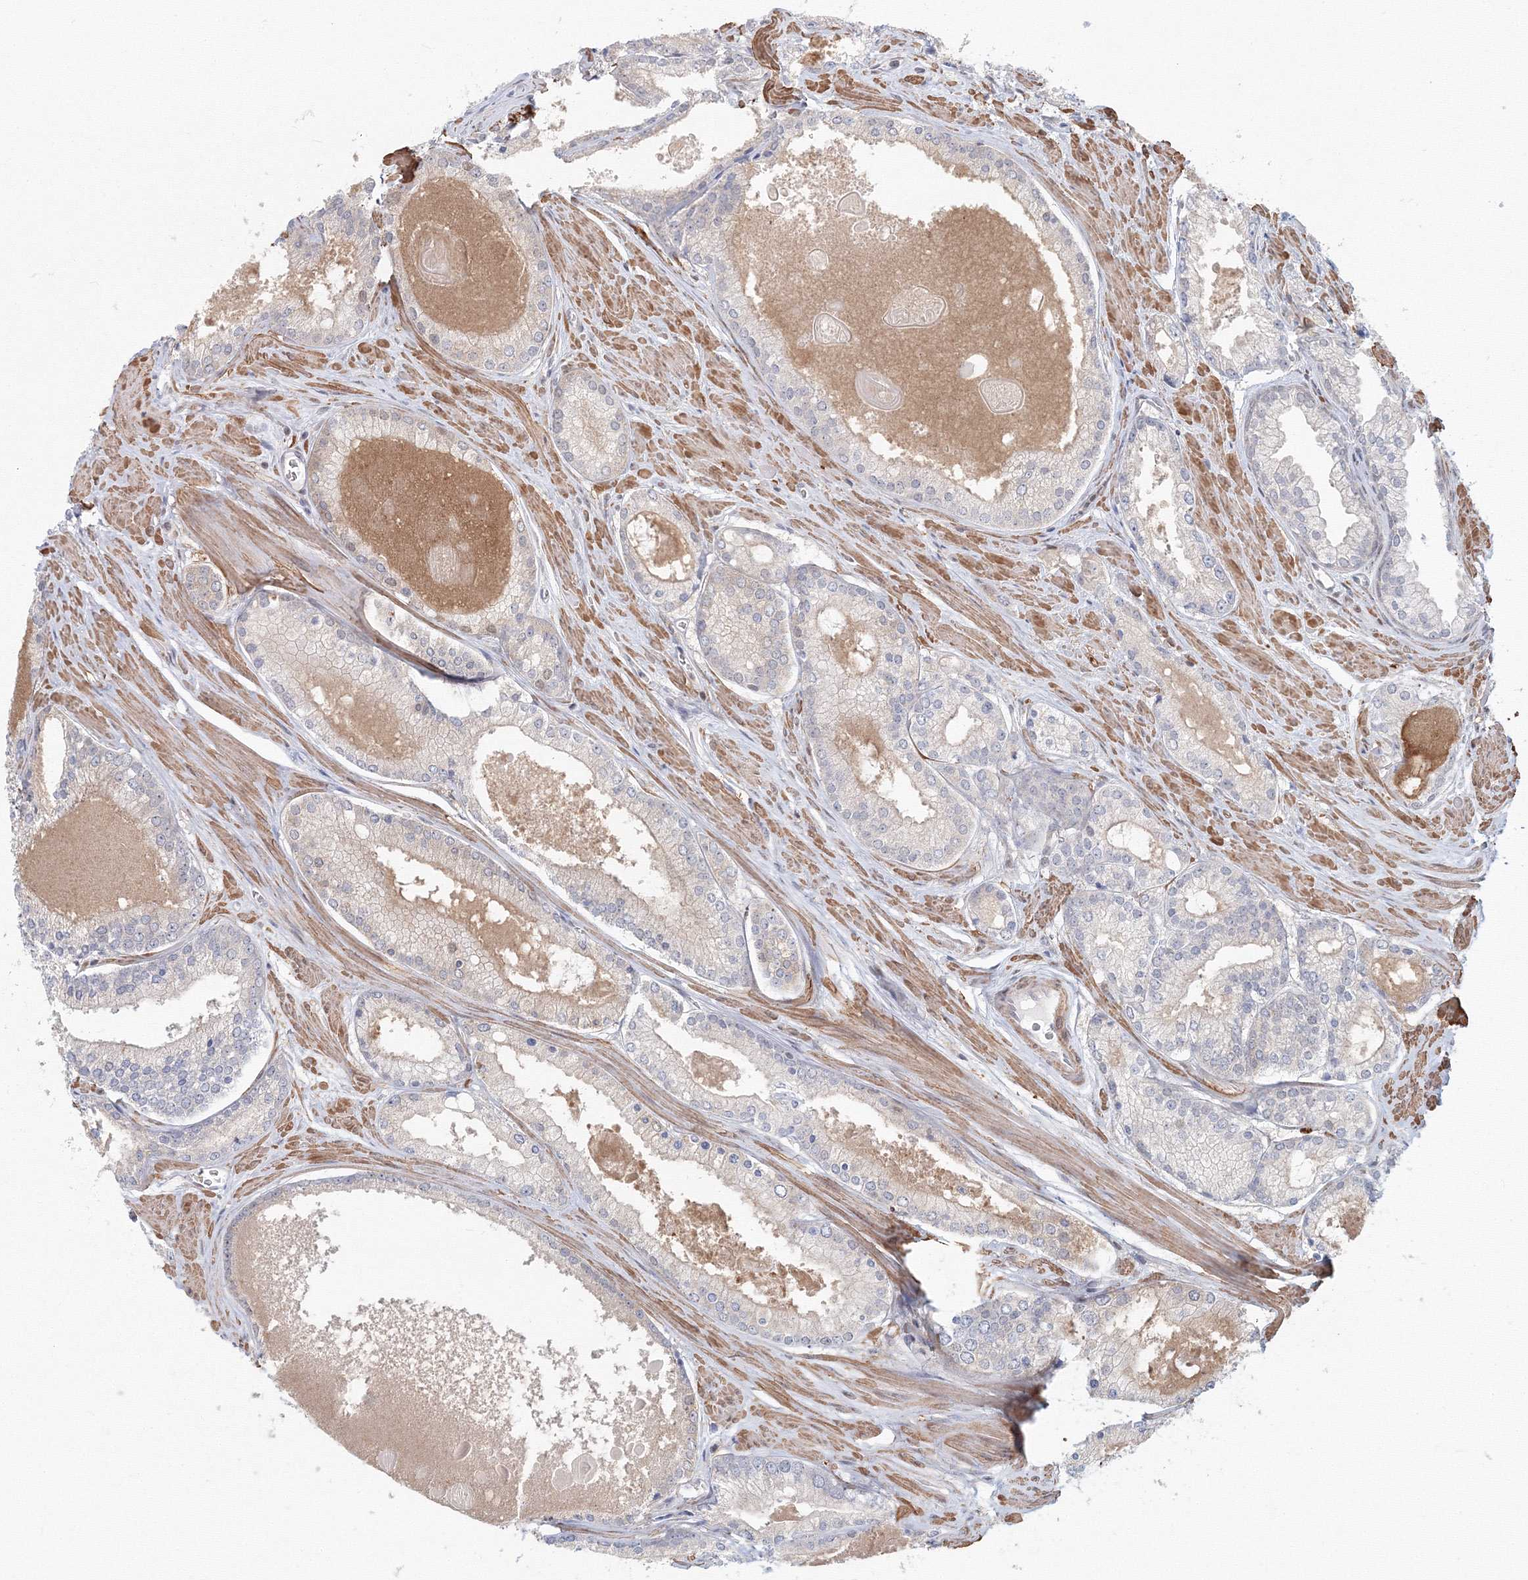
{"staining": {"intensity": "weak", "quantity": "<25%", "location": "cytoplasmic/membranous"}, "tissue": "prostate cancer", "cell_type": "Tumor cells", "image_type": "cancer", "snomed": [{"axis": "morphology", "description": "Adenocarcinoma, Low grade"}, {"axis": "topography", "description": "Prostate"}], "caption": "Immunohistochemistry photomicrograph of human low-grade adenocarcinoma (prostate) stained for a protein (brown), which displays no staining in tumor cells.", "gene": "ARHGAP21", "patient": {"sex": "male", "age": 54}}